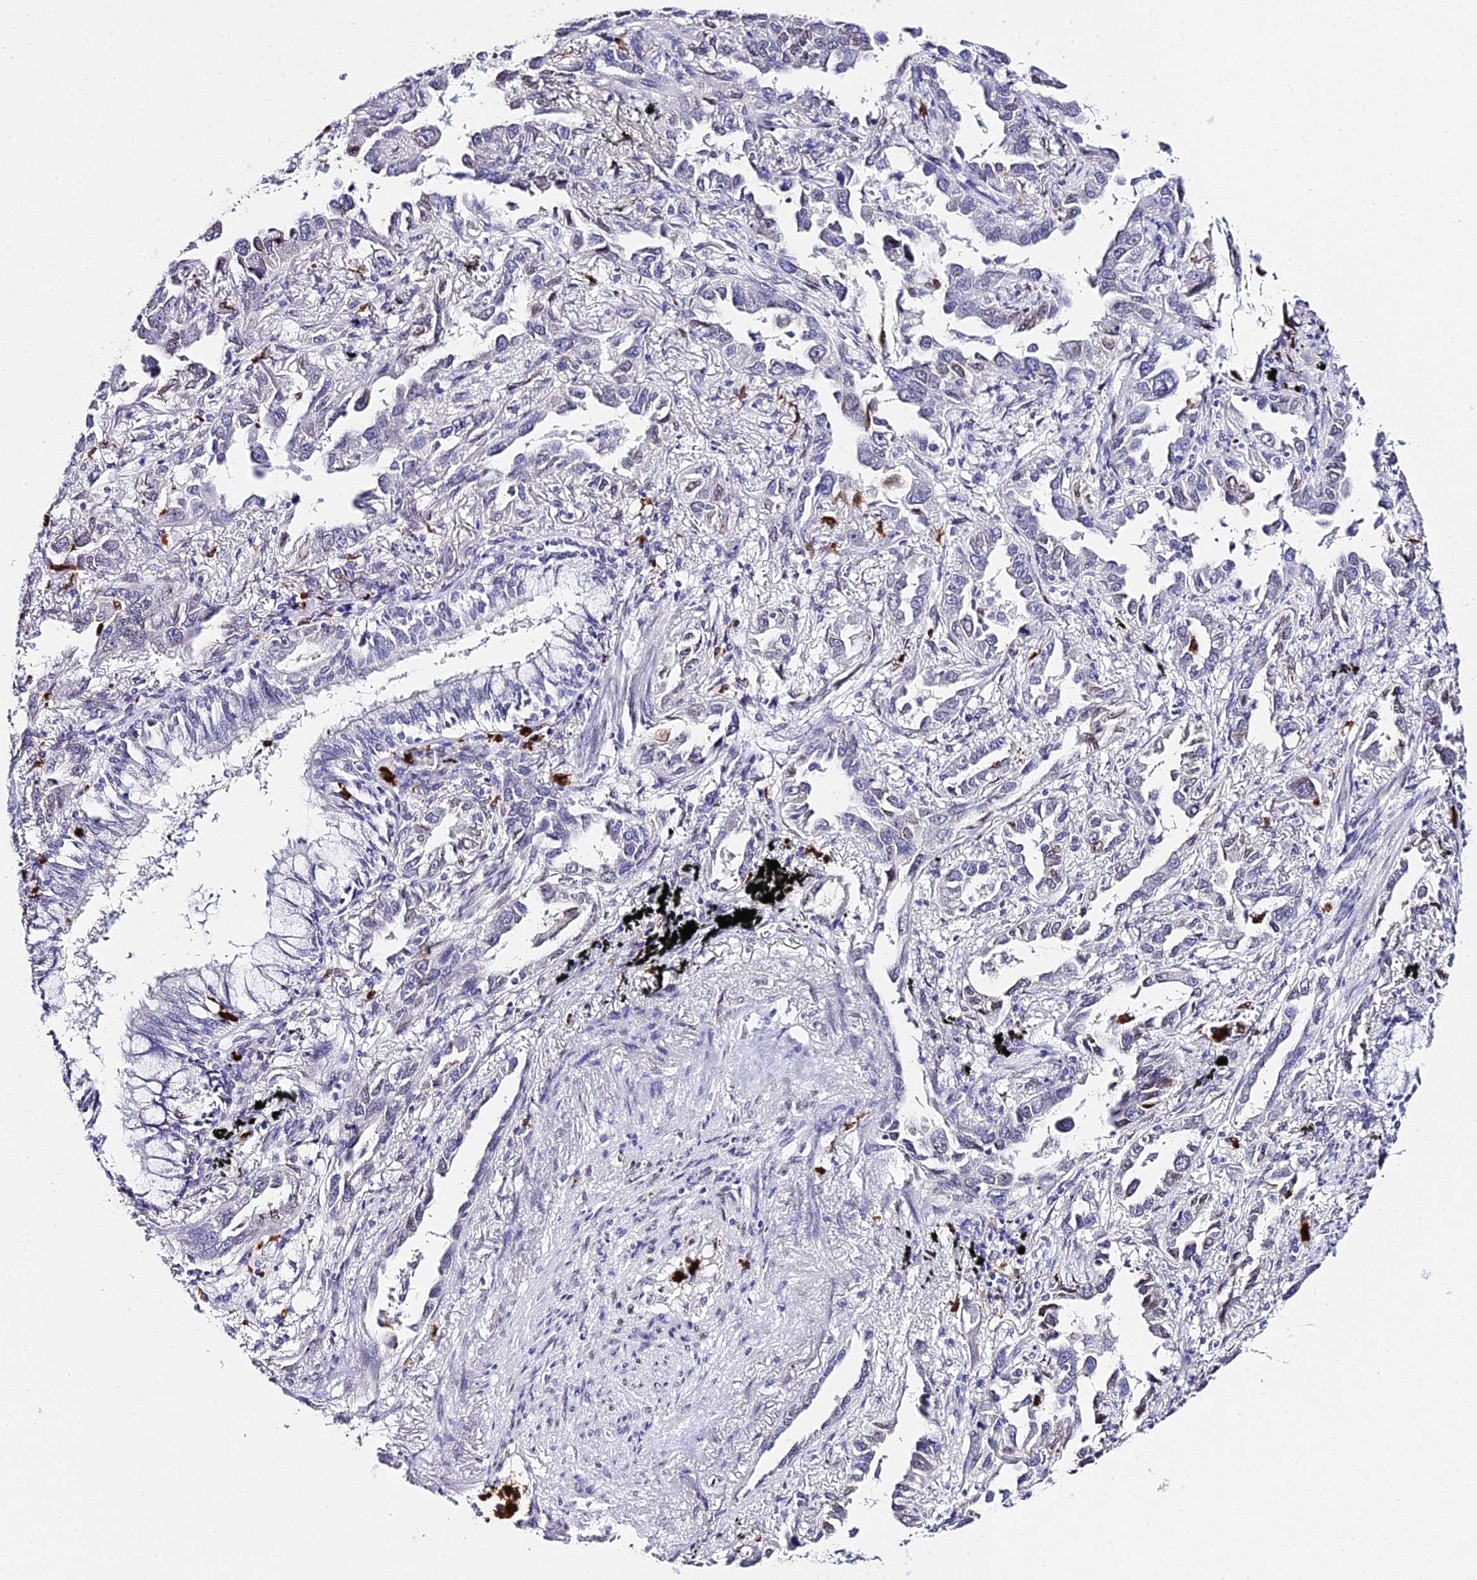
{"staining": {"intensity": "negative", "quantity": "none", "location": "none"}, "tissue": "lung cancer", "cell_type": "Tumor cells", "image_type": "cancer", "snomed": [{"axis": "morphology", "description": "Adenocarcinoma, NOS"}, {"axis": "topography", "description": "Lung"}], "caption": "DAB (3,3'-diaminobenzidine) immunohistochemical staining of adenocarcinoma (lung) reveals no significant positivity in tumor cells. (DAB (3,3'-diaminobenzidine) IHC with hematoxylin counter stain).", "gene": "MCM10", "patient": {"sex": "male", "age": 67}}